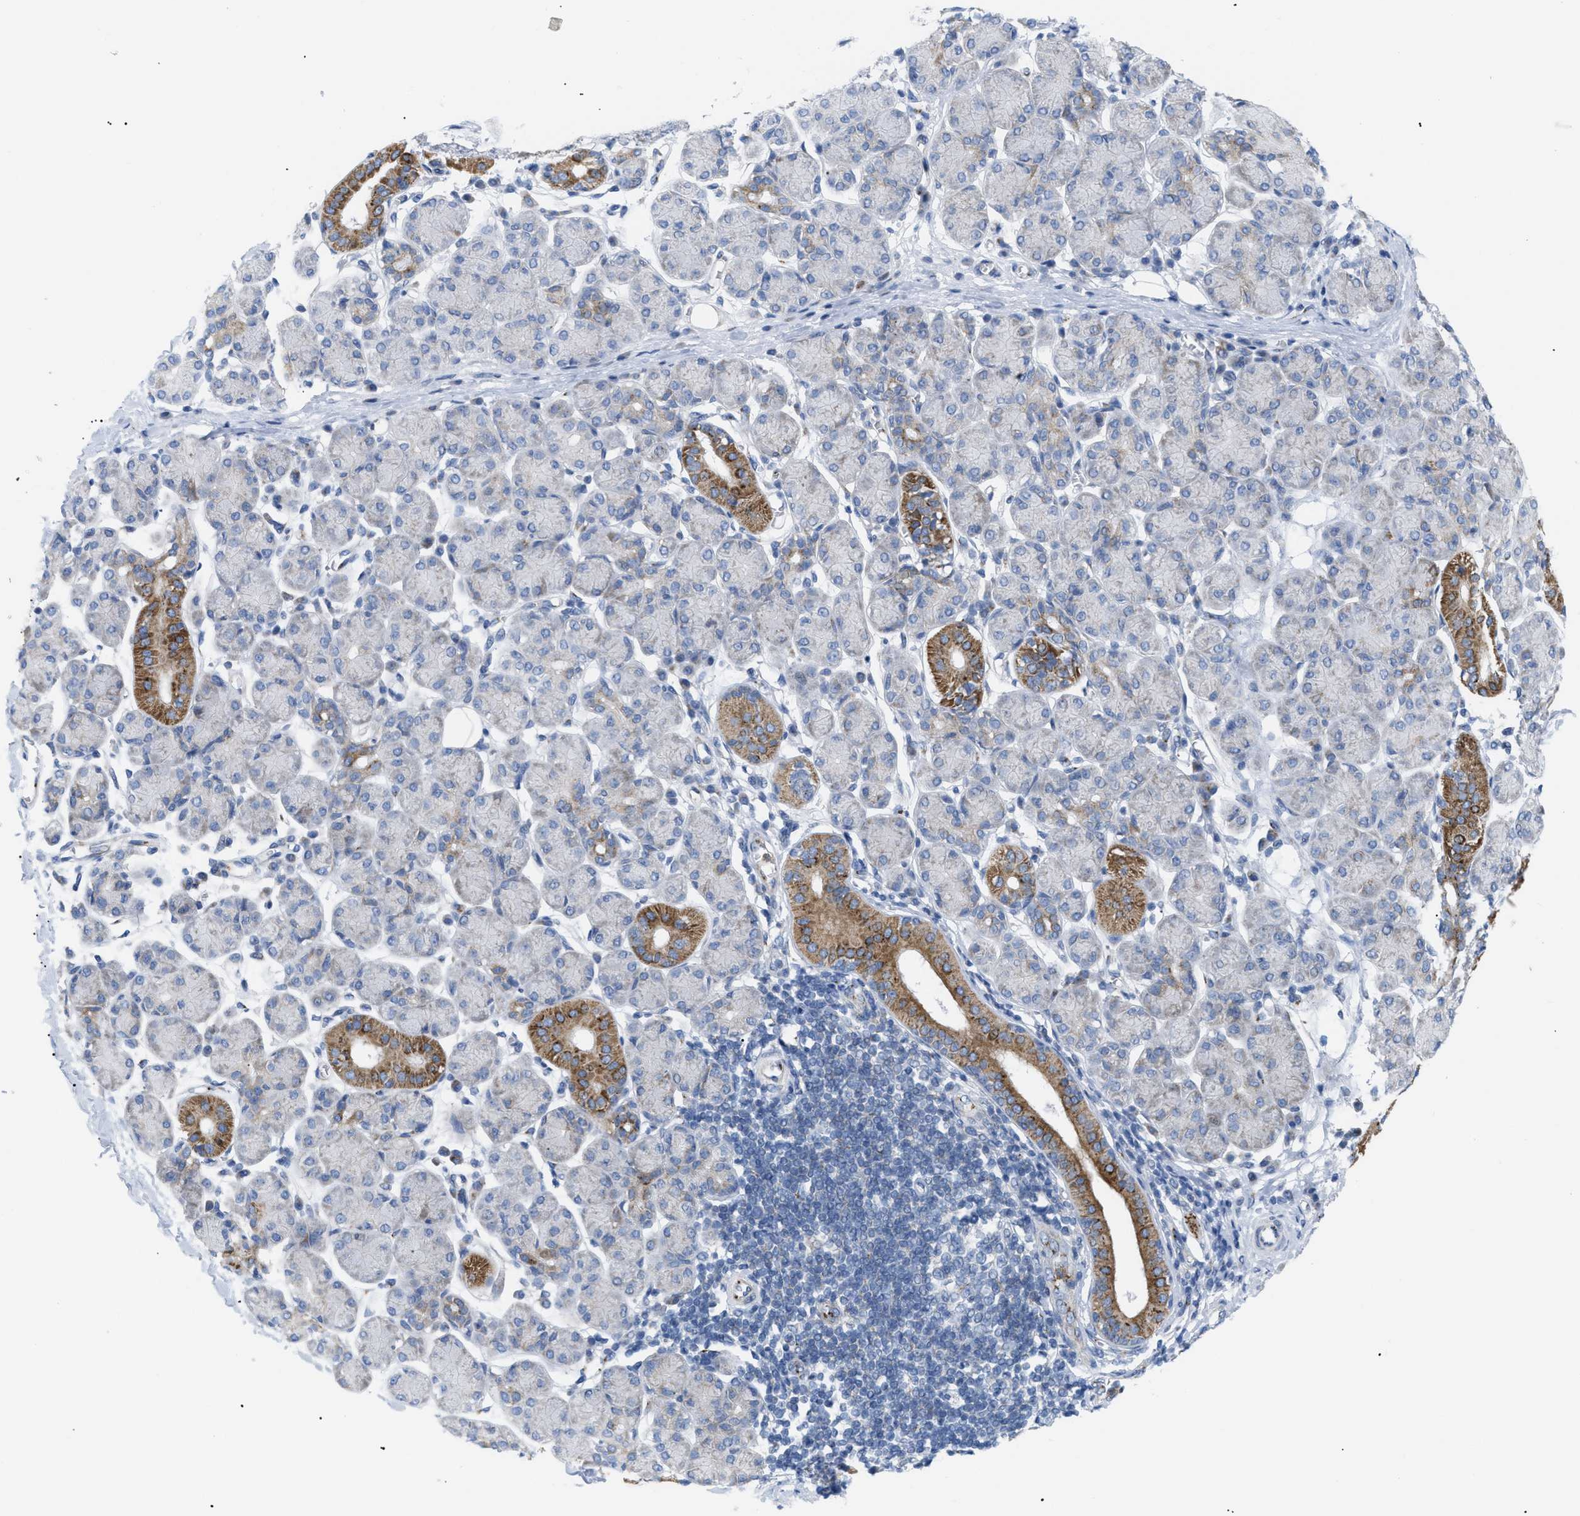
{"staining": {"intensity": "moderate", "quantity": "25%-75%", "location": "cytoplasmic/membranous"}, "tissue": "salivary gland", "cell_type": "Glandular cells", "image_type": "normal", "snomed": [{"axis": "morphology", "description": "Normal tissue, NOS"}, {"axis": "morphology", "description": "Inflammation, NOS"}, {"axis": "topography", "description": "Lymph node"}, {"axis": "topography", "description": "Salivary gland"}], "caption": "Protein staining shows moderate cytoplasmic/membranous expression in approximately 25%-75% of glandular cells in normal salivary gland. The protein of interest is stained brown, and the nuclei are stained in blue (DAB IHC with brightfield microscopy, high magnification).", "gene": "TMEM17", "patient": {"sex": "male", "age": 3}}